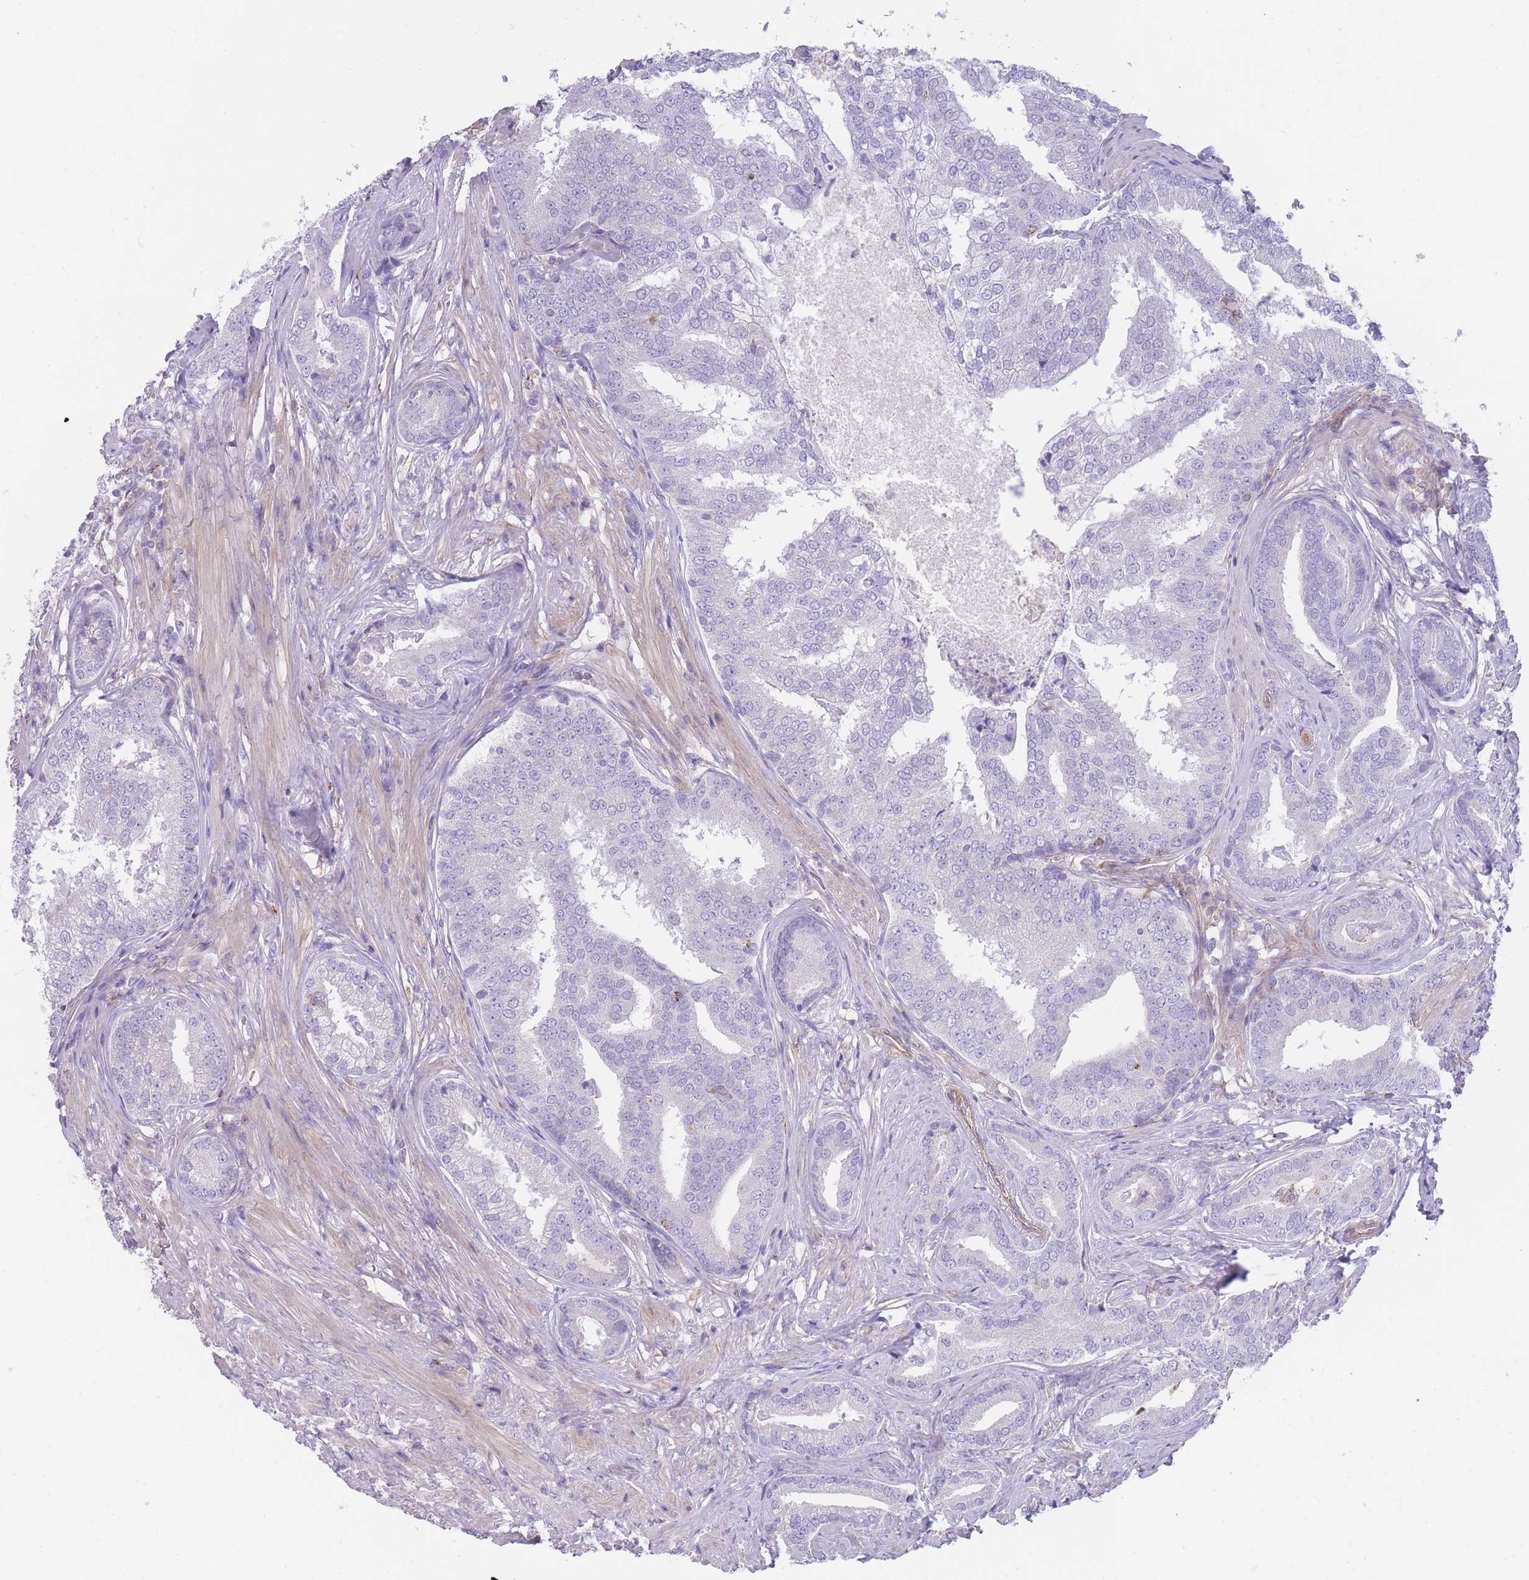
{"staining": {"intensity": "negative", "quantity": "none", "location": "none"}, "tissue": "prostate cancer", "cell_type": "Tumor cells", "image_type": "cancer", "snomed": [{"axis": "morphology", "description": "Adenocarcinoma, High grade"}, {"axis": "topography", "description": "Prostate"}], "caption": "Prostate cancer (high-grade adenocarcinoma) stained for a protein using IHC demonstrates no expression tumor cells.", "gene": "LDB3", "patient": {"sex": "male", "age": 55}}